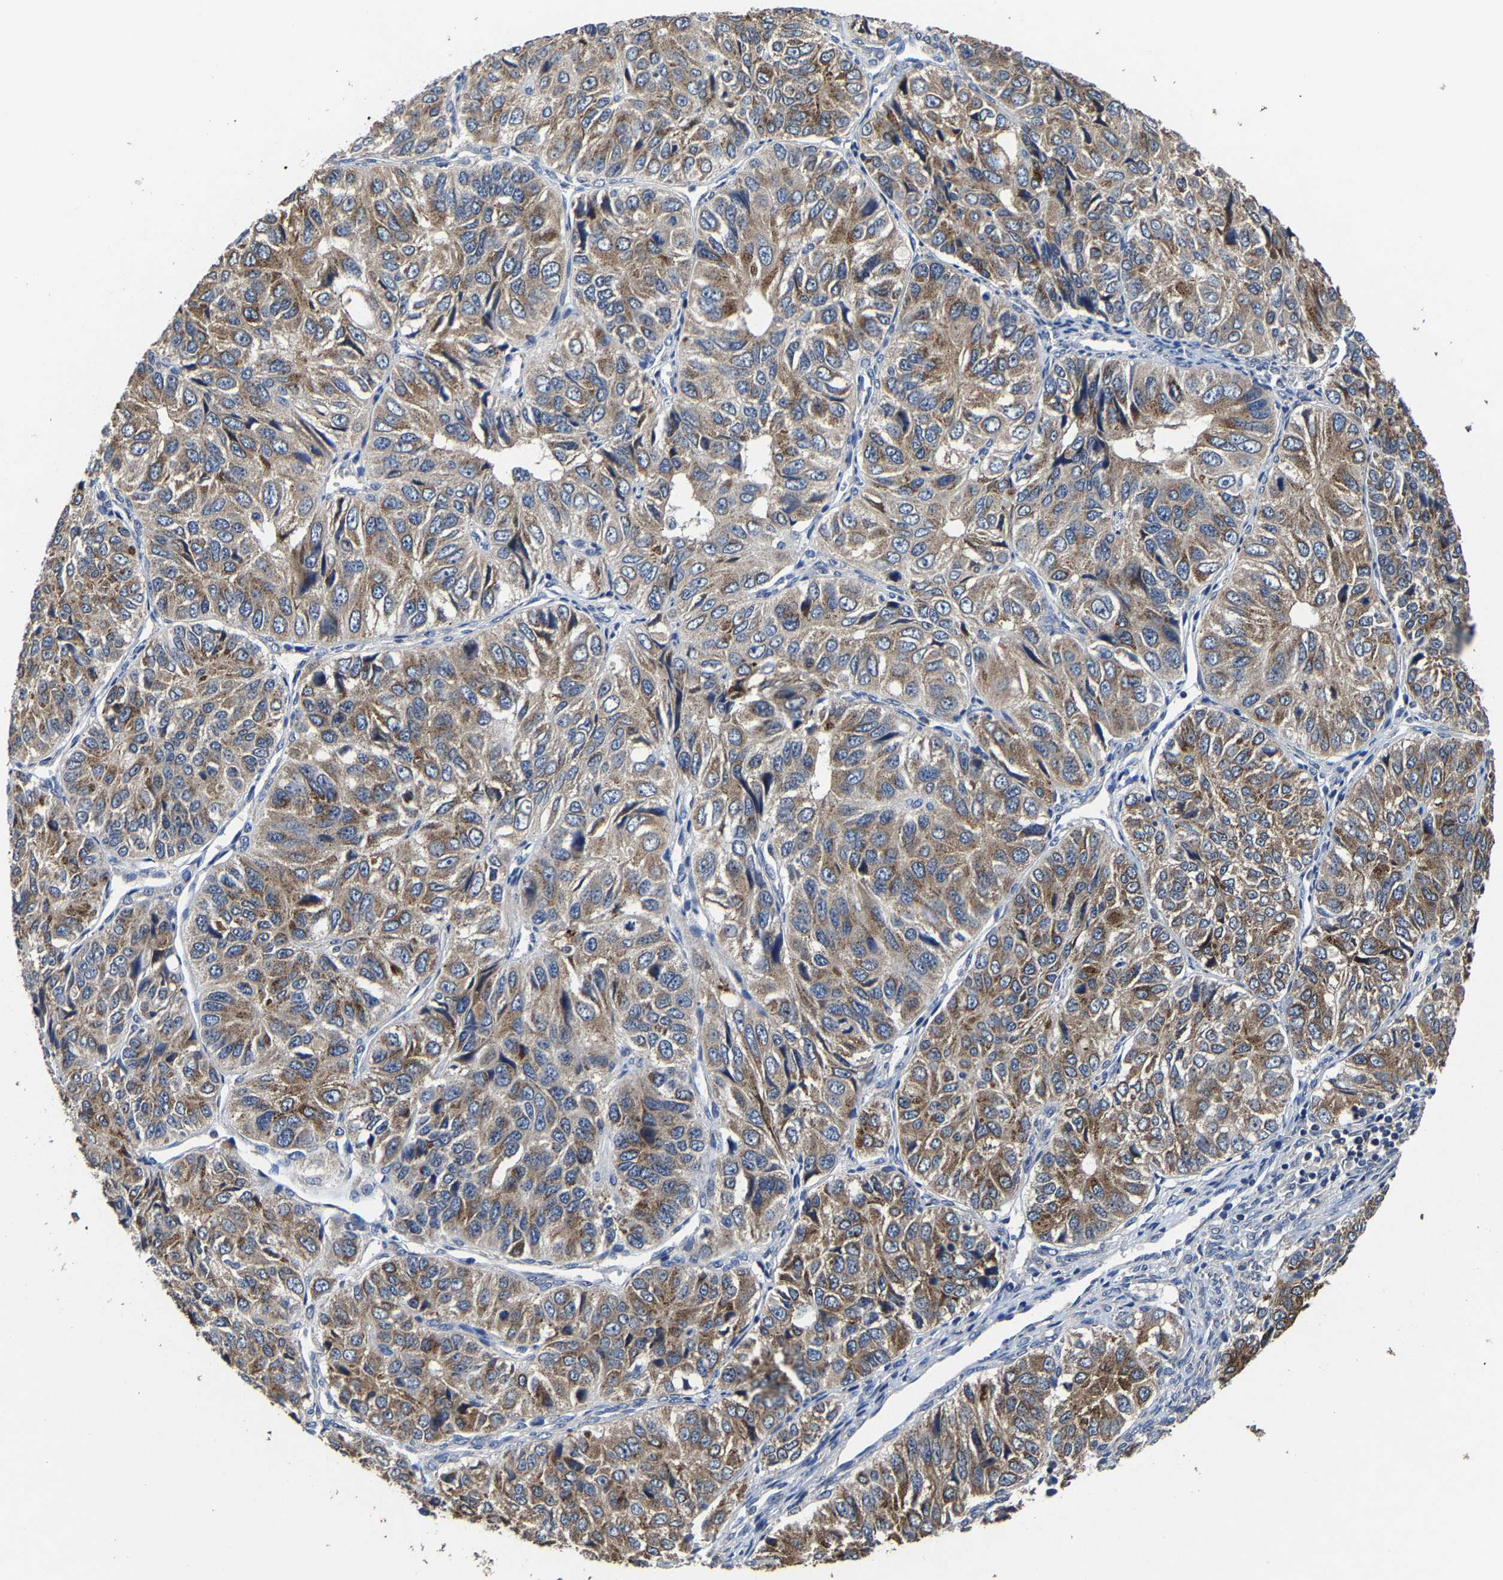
{"staining": {"intensity": "moderate", "quantity": ">75%", "location": "cytoplasmic/membranous"}, "tissue": "ovarian cancer", "cell_type": "Tumor cells", "image_type": "cancer", "snomed": [{"axis": "morphology", "description": "Carcinoma, endometroid"}, {"axis": "topography", "description": "Ovary"}], "caption": "The image displays immunohistochemical staining of endometroid carcinoma (ovarian). There is moderate cytoplasmic/membranous positivity is identified in about >75% of tumor cells.", "gene": "EBAG9", "patient": {"sex": "female", "age": 51}}